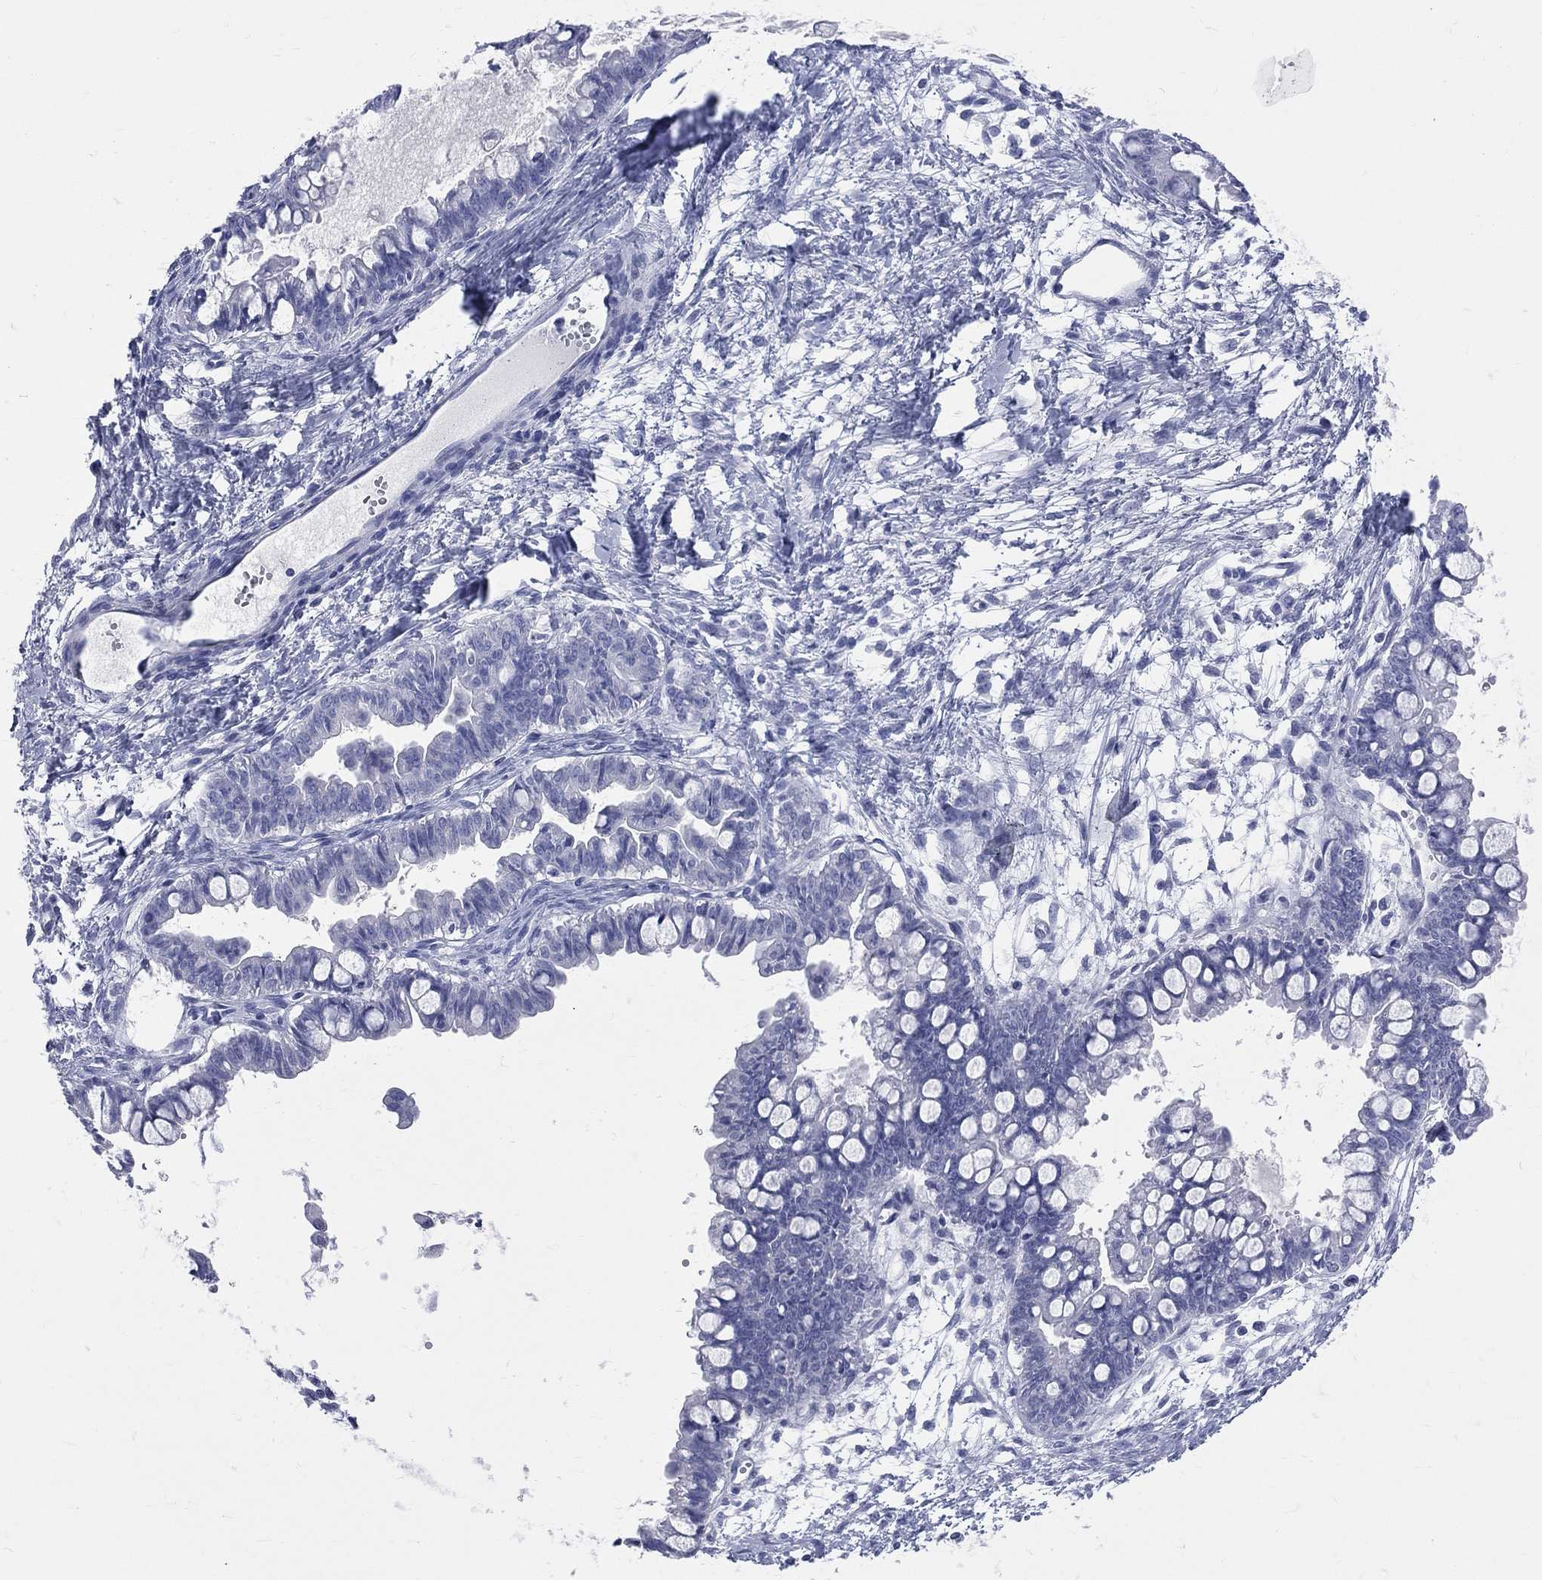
{"staining": {"intensity": "negative", "quantity": "none", "location": "none"}, "tissue": "ovarian cancer", "cell_type": "Tumor cells", "image_type": "cancer", "snomed": [{"axis": "morphology", "description": "Cystadenocarcinoma, mucinous, NOS"}, {"axis": "topography", "description": "Ovary"}], "caption": "Immunohistochemistry (IHC) of human ovarian cancer (mucinous cystadenocarcinoma) reveals no expression in tumor cells.", "gene": "CYLC1", "patient": {"sex": "female", "age": 63}}